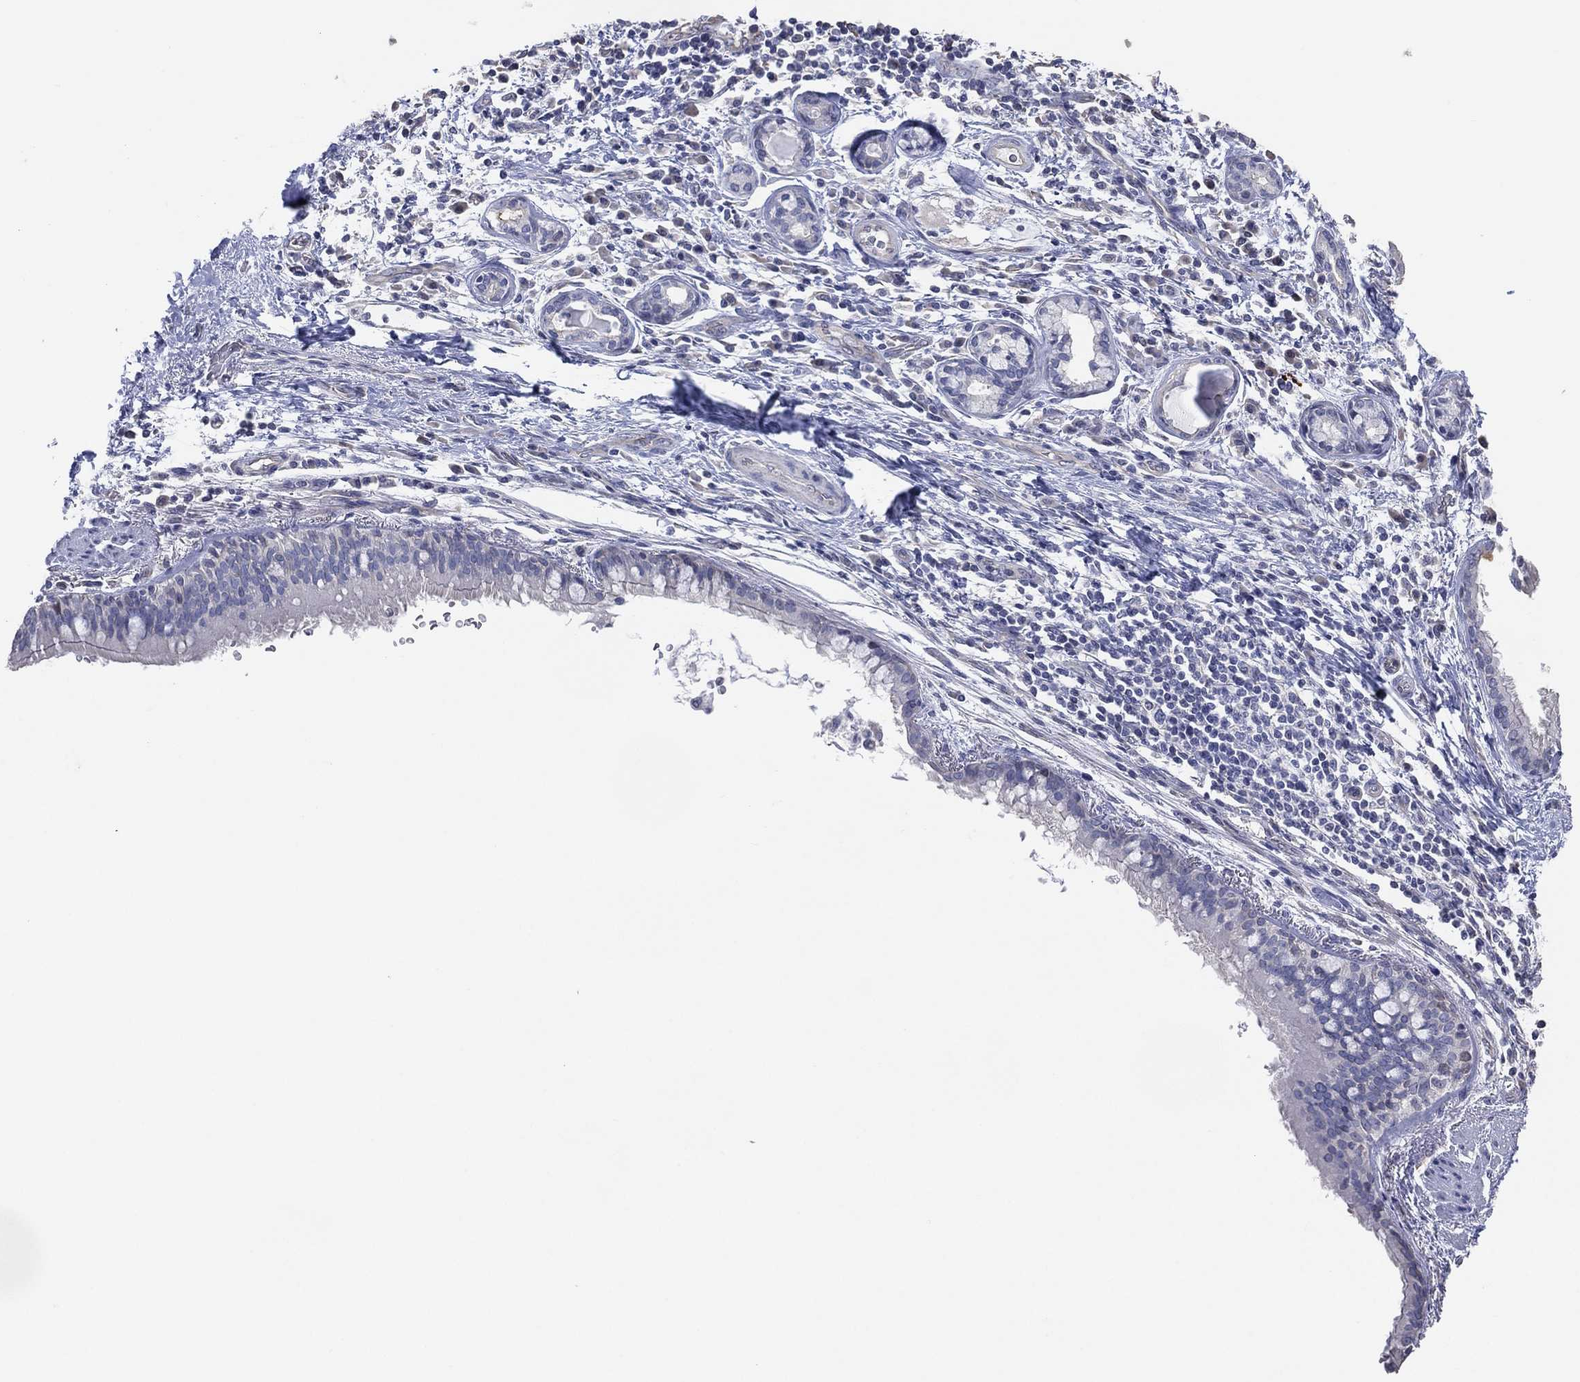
{"staining": {"intensity": "negative", "quantity": "none", "location": "none"}, "tissue": "bronchus", "cell_type": "Respiratory epithelial cells", "image_type": "normal", "snomed": [{"axis": "morphology", "description": "Normal tissue, NOS"}, {"axis": "morphology", "description": "Squamous cell carcinoma, NOS"}, {"axis": "topography", "description": "Bronchus"}, {"axis": "topography", "description": "Lung"}], "caption": "This is an immunohistochemistry micrograph of benign bronchus. There is no expression in respiratory epithelial cells.", "gene": "CFTR", "patient": {"sex": "male", "age": 69}}